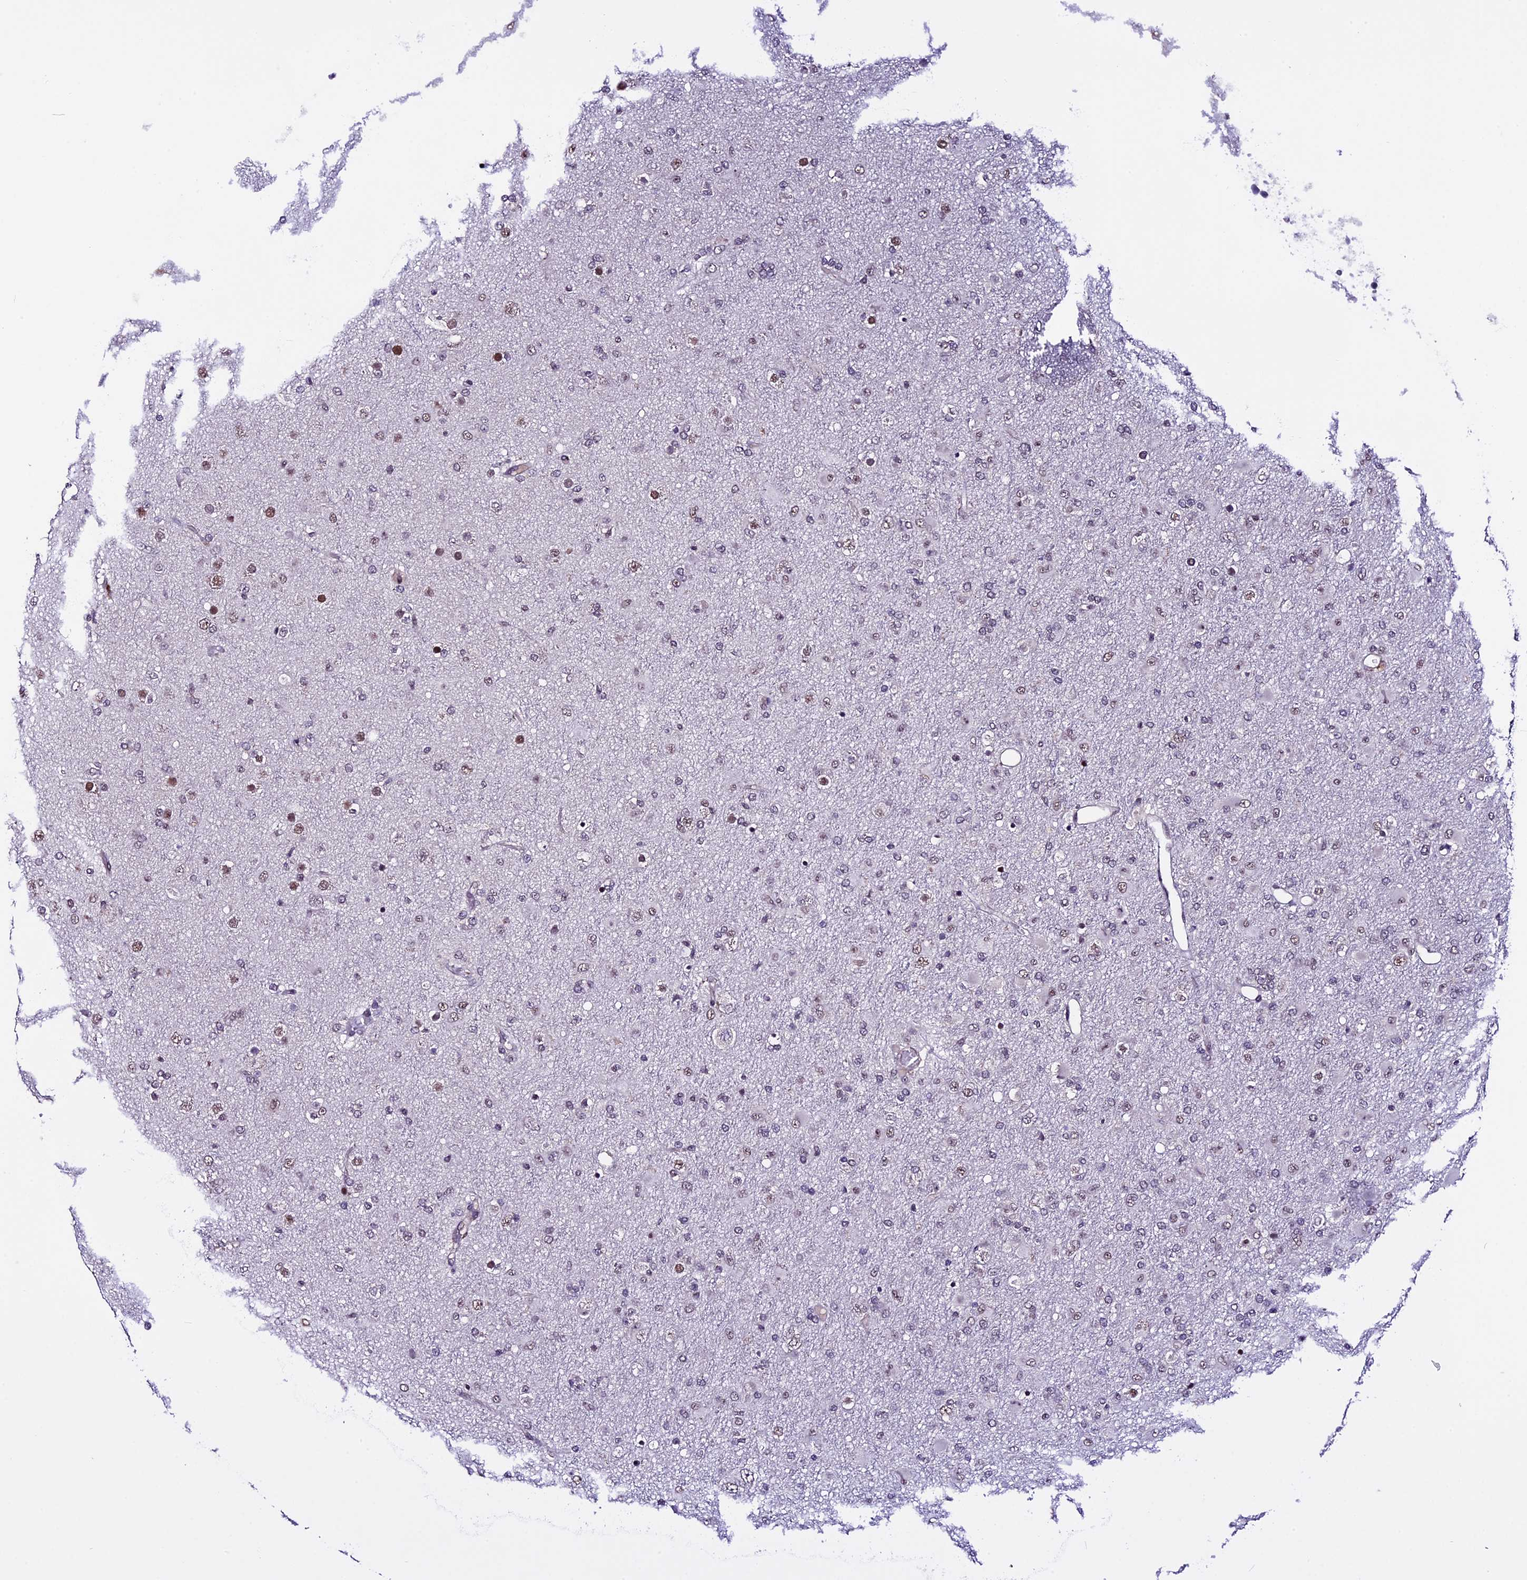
{"staining": {"intensity": "moderate", "quantity": "25%-75%", "location": "nuclear"}, "tissue": "glioma", "cell_type": "Tumor cells", "image_type": "cancer", "snomed": [{"axis": "morphology", "description": "Glioma, malignant, Low grade"}, {"axis": "topography", "description": "Brain"}], "caption": "Protein staining of glioma tissue reveals moderate nuclear staining in approximately 25%-75% of tumor cells.", "gene": "TCP11L2", "patient": {"sex": "male", "age": 65}}